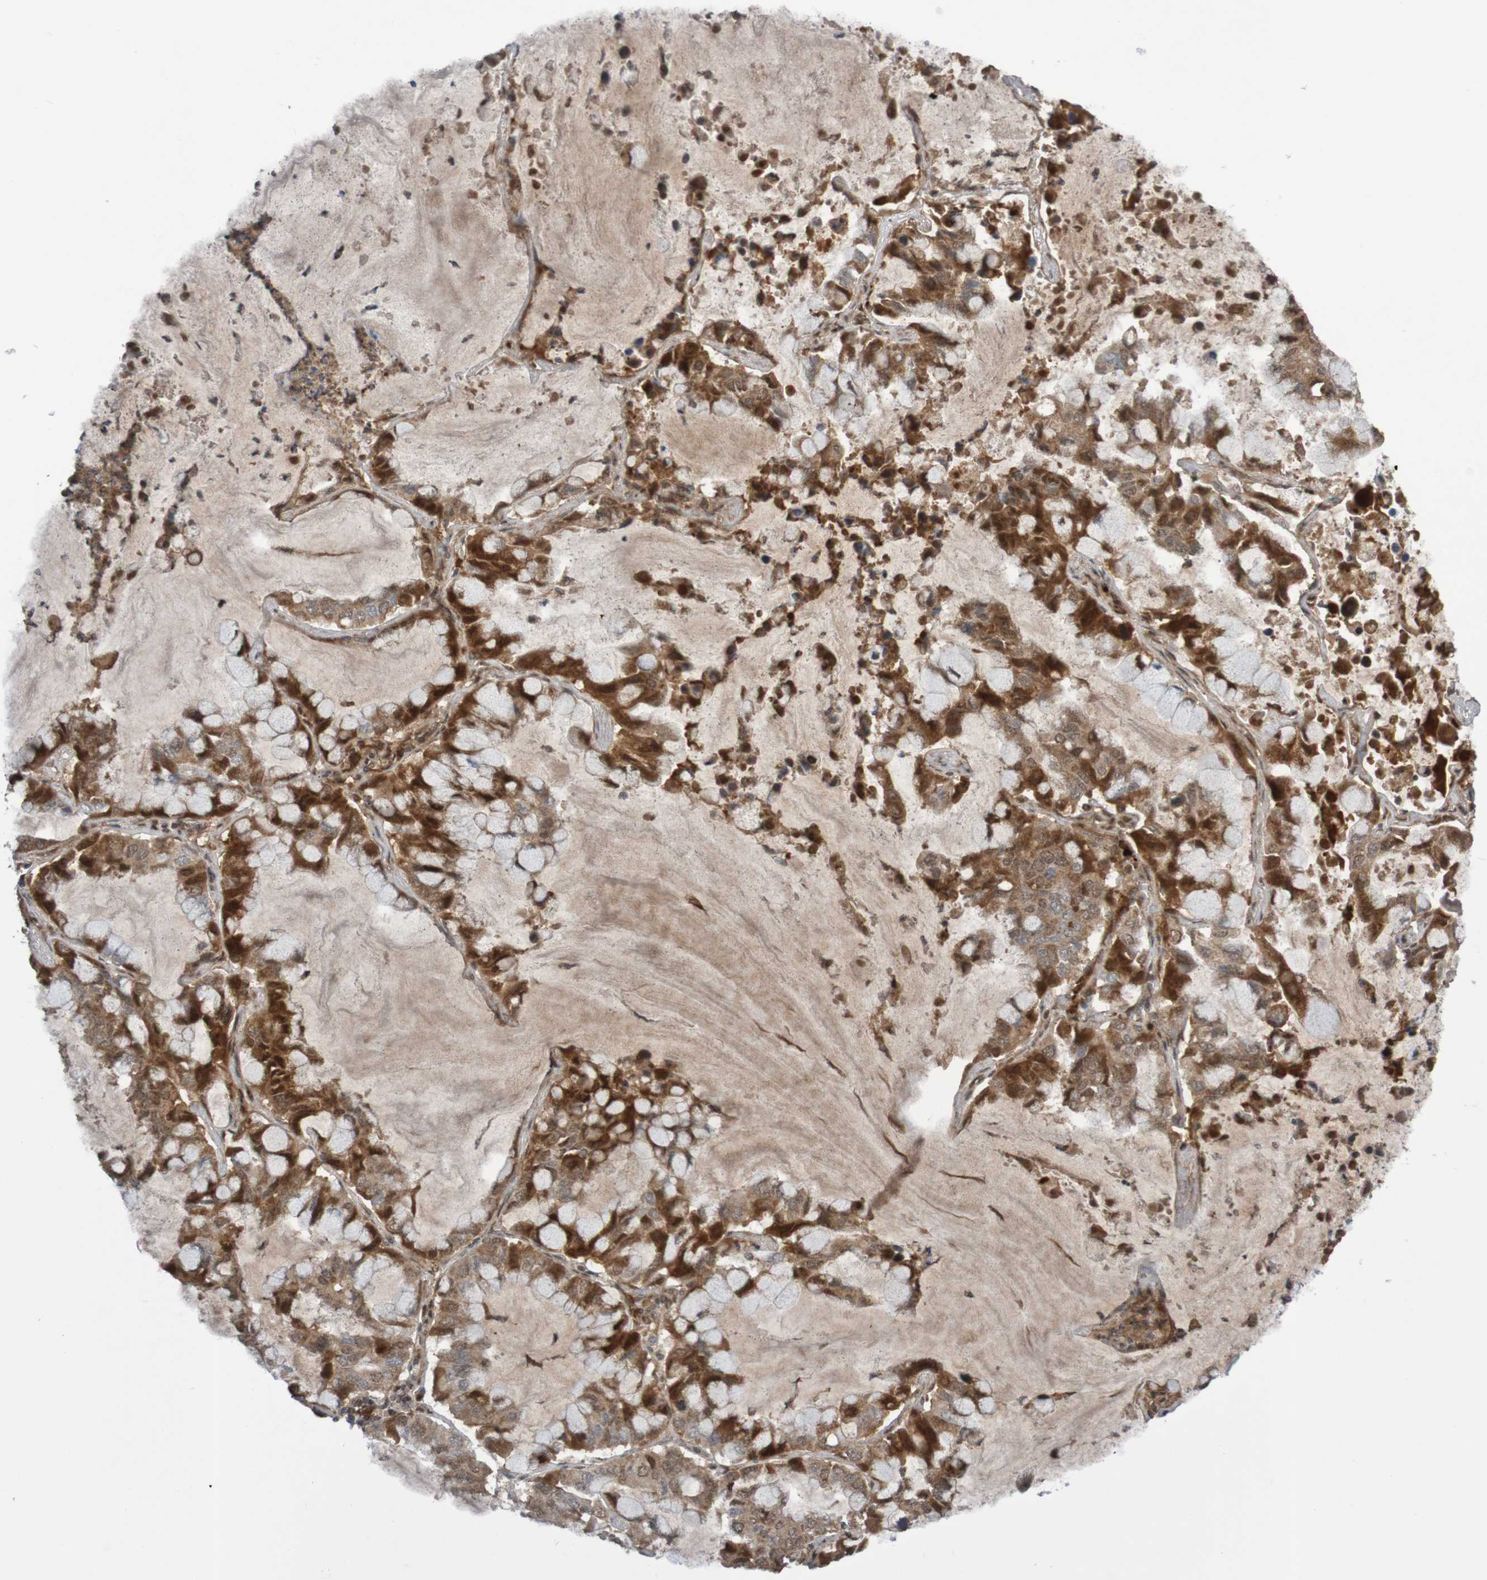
{"staining": {"intensity": "strong", "quantity": ">75%", "location": "cytoplasmic/membranous"}, "tissue": "lung cancer", "cell_type": "Tumor cells", "image_type": "cancer", "snomed": [{"axis": "morphology", "description": "Adenocarcinoma, NOS"}, {"axis": "topography", "description": "Lung"}], "caption": "Adenocarcinoma (lung) was stained to show a protein in brown. There is high levels of strong cytoplasmic/membranous positivity in about >75% of tumor cells. The protein is stained brown, and the nuclei are stained in blue (DAB IHC with brightfield microscopy, high magnification).", "gene": "ITLN1", "patient": {"sex": "male", "age": 64}}